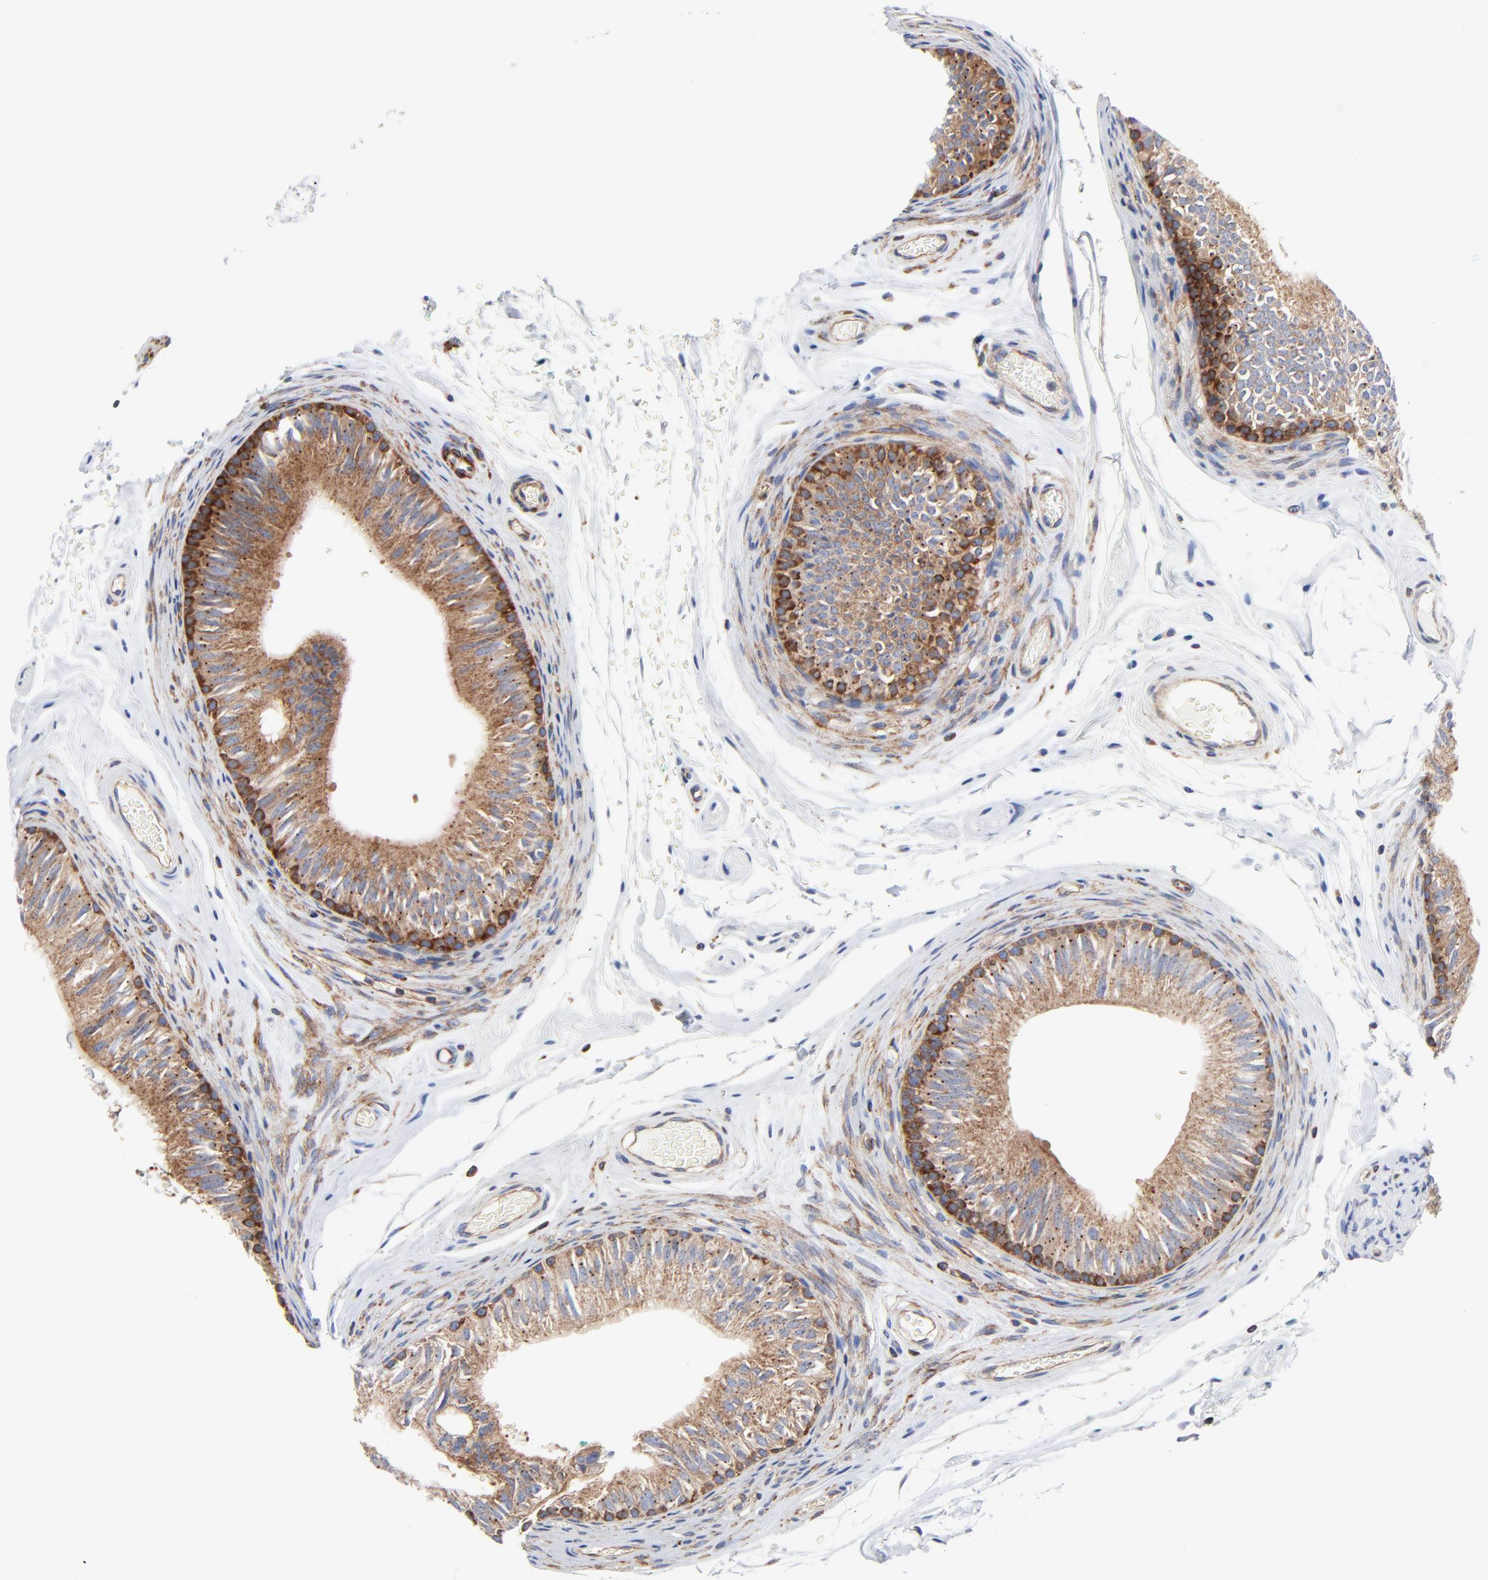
{"staining": {"intensity": "moderate", "quantity": ">75%", "location": "cytoplasmic/membranous"}, "tissue": "epididymis", "cell_type": "Glandular cells", "image_type": "normal", "snomed": [{"axis": "morphology", "description": "Normal tissue, NOS"}, {"axis": "topography", "description": "Testis"}, {"axis": "topography", "description": "Epididymis"}], "caption": "This histopathology image exhibits IHC staining of benign human epididymis, with medium moderate cytoplasmic/membranous positivity in about >75% of glandular cells.", "gene": "CD2AP", "patient": {"sex": "male", "age": 36}}